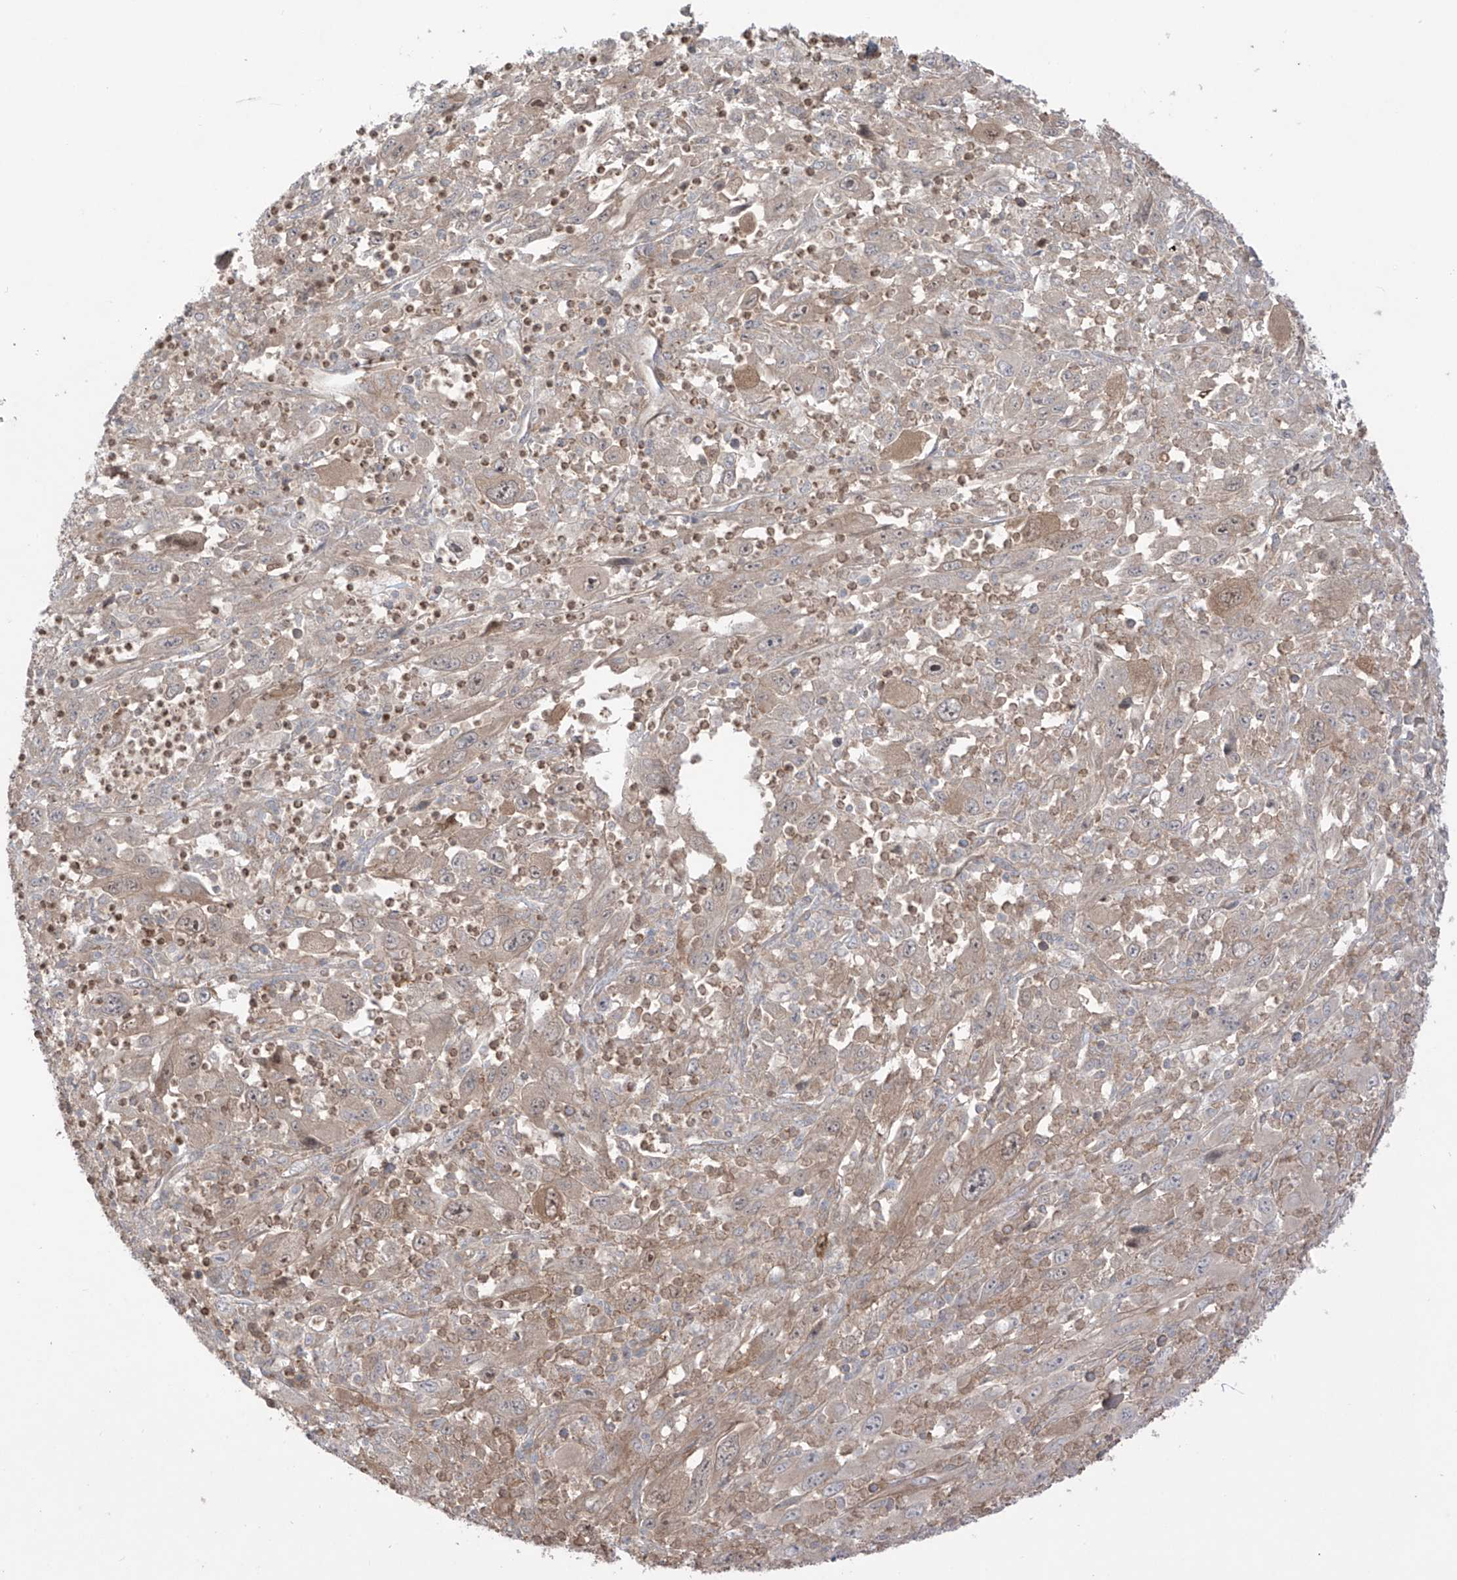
{"staining": {"intensity": "weak", "quantity": ">75%", "location": "cytoplasmic/membranous"}, "tissue": "melanoma", "cell_type": "Tumor cells", "image_type": "cancer", "snomed": [{"axis": "morphology", "description": "Malignant melanoma, Metastatic site"}, {"axis": "topography", "description": "Skin"}], "caption": "Protein analysis of malignant melanoma (metastatic site) tissue reveals weak cytoplasmic/membranous staining in about >75% of tumor cells. (DAB IHC with brightfield microscopy, high magnification).", "gene": "TRMU", "patient": {"sex": "female", "age": 56}}